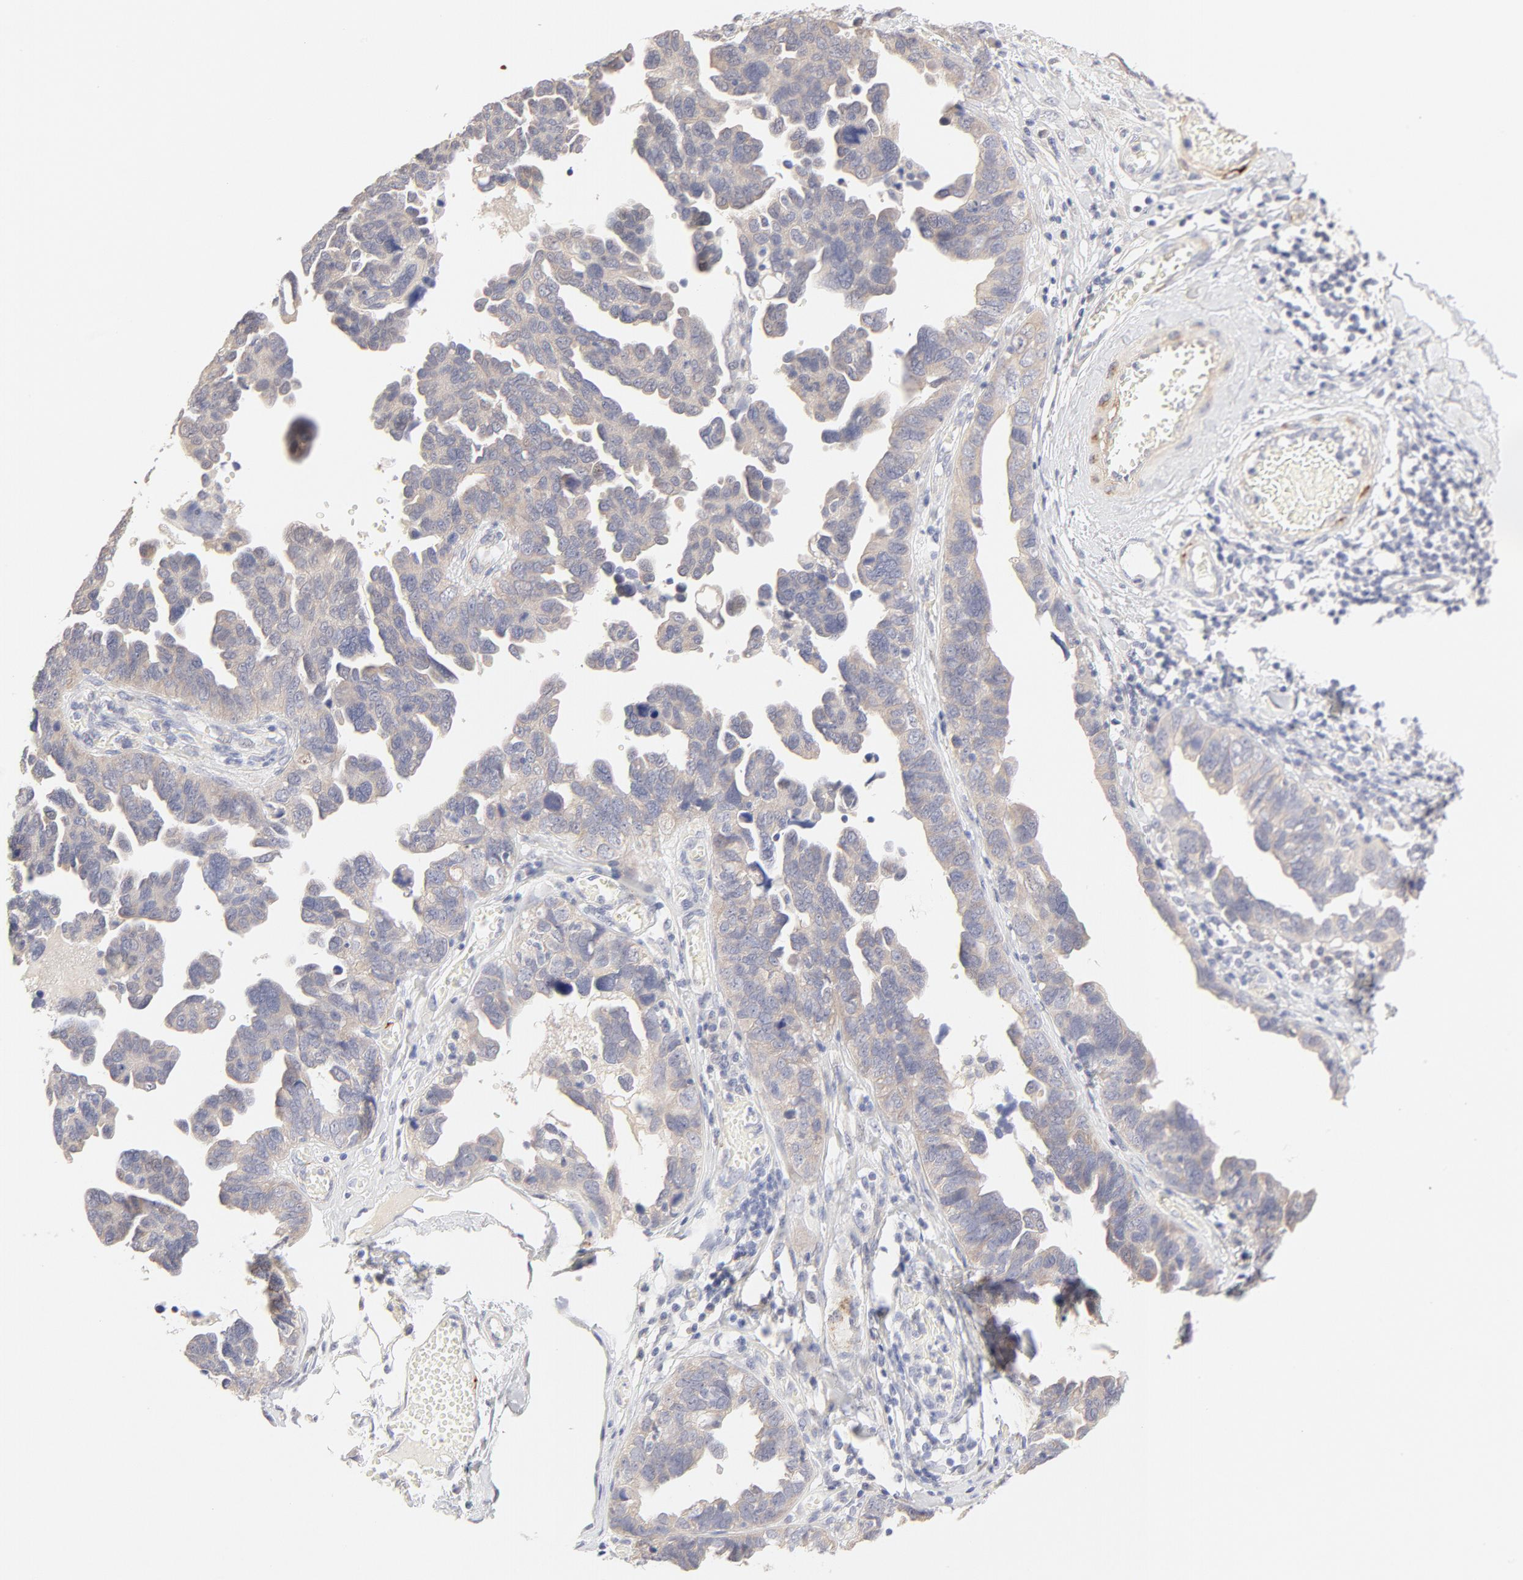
{"staining": {"intensity": "weak", "quantity": "<25%", "location": "cytoplasmic/membranous"}, "tissue": "ovarian cancer", "cell_type": "Tumor cells", "image_type": "cancer", "snomed": [{"axis": "morphology", "description": "Cystadenocarcinoma, serous, NOS"}, {"axis": "topography", "description": "Ovary"}], "caption": "Tumor cells are negative for protein expression in human ovarian cancer (serous cystadenocarcinoma). (Stains: DAB (3,3'-diaminobenzidine) immunohistochemistry (IHC) with hematoxylin counter stain, Microscopy: brightfield microscopy at high magnification).", "gene": "NKX2-2", "patient": {"sex": "female", "age": 64}}